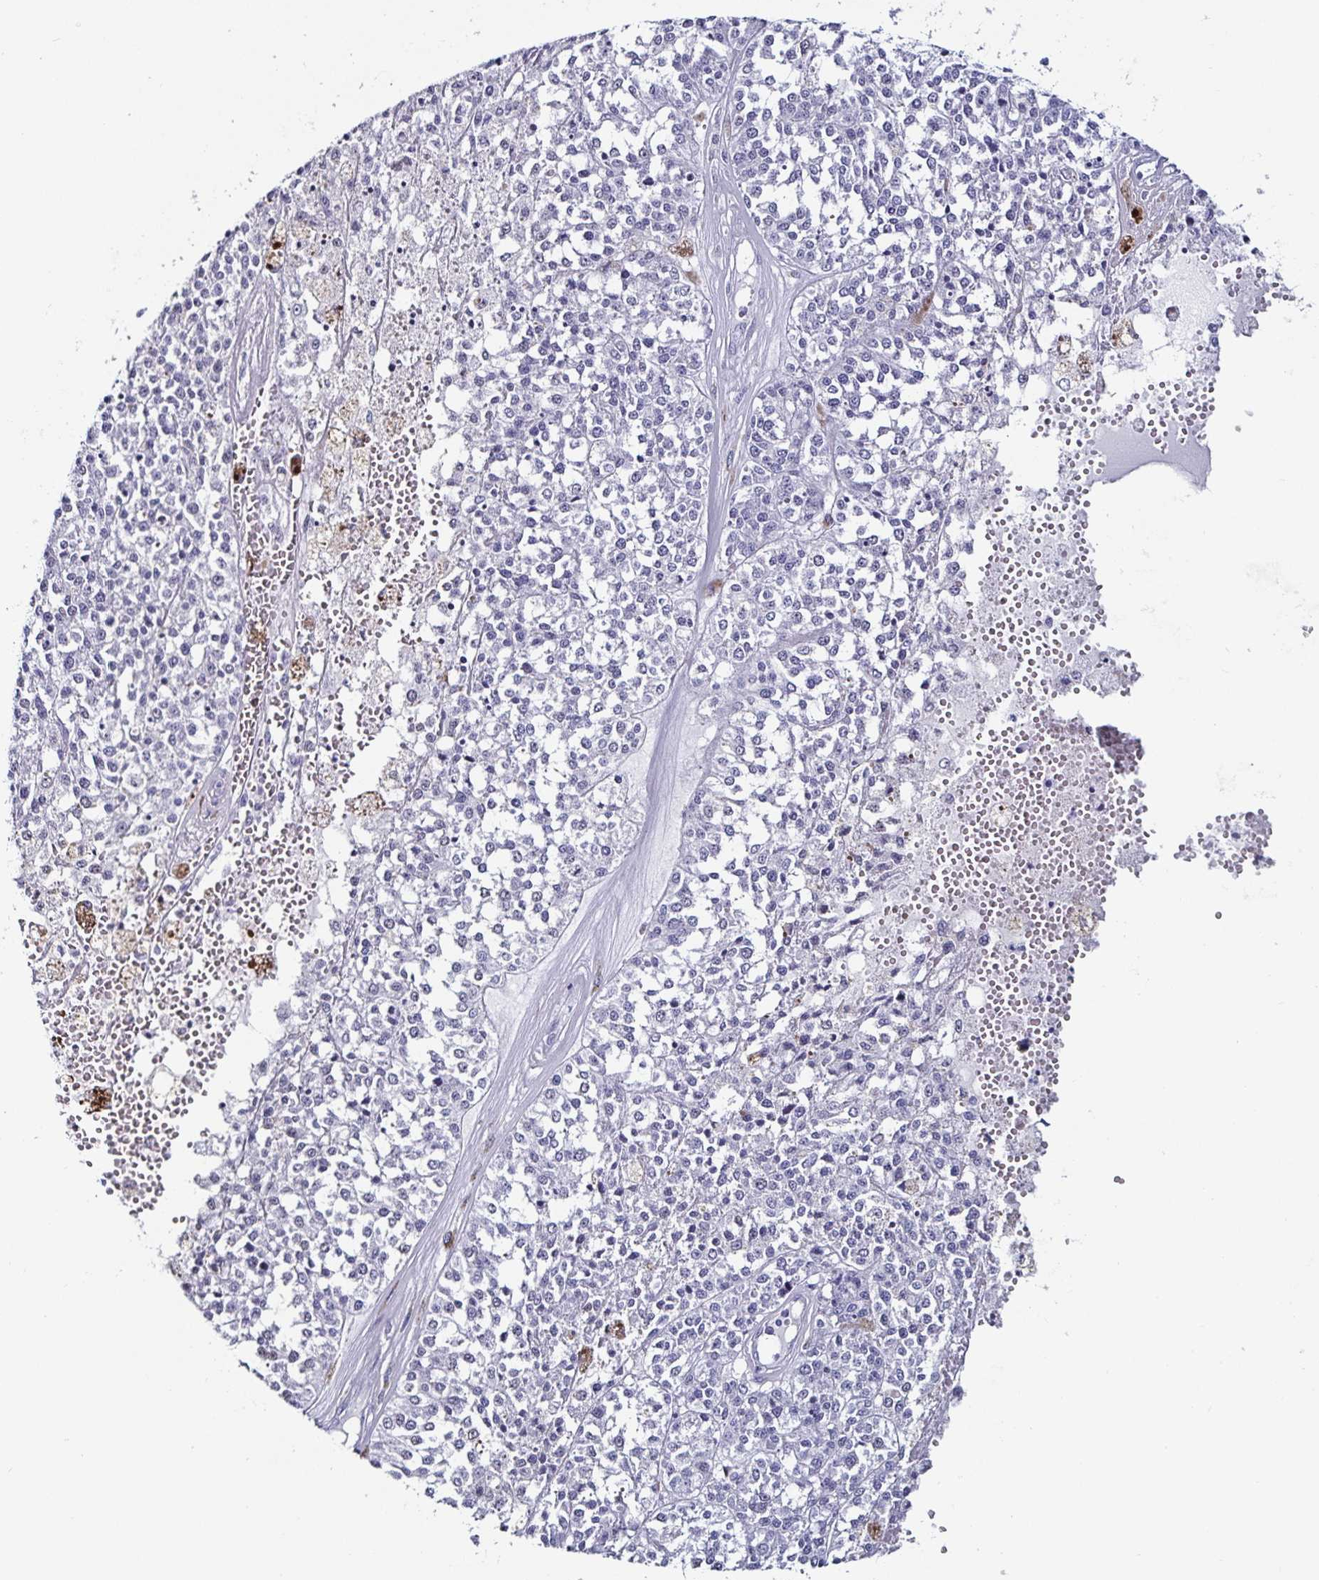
{"staining": {"intensity": "negative", "quantity": "none", "location": "none"}, "tissue": "melanoma", "cell_type": "Tumor cells", "image_type": "cancer", "snomed": [{"axis": "morphology", "description": "Malignant melanoma, Metastatic site"}, {"axis": "topography", "description": "Lymph node"}], "caption": "This is a photomicrograph of immunohistochemistry staining of malignant melanoma (metastatic site), which shows no positivity in tumor cells.", "gene": "DDX39B", "patient": {"sex": "female", "age": 64}}